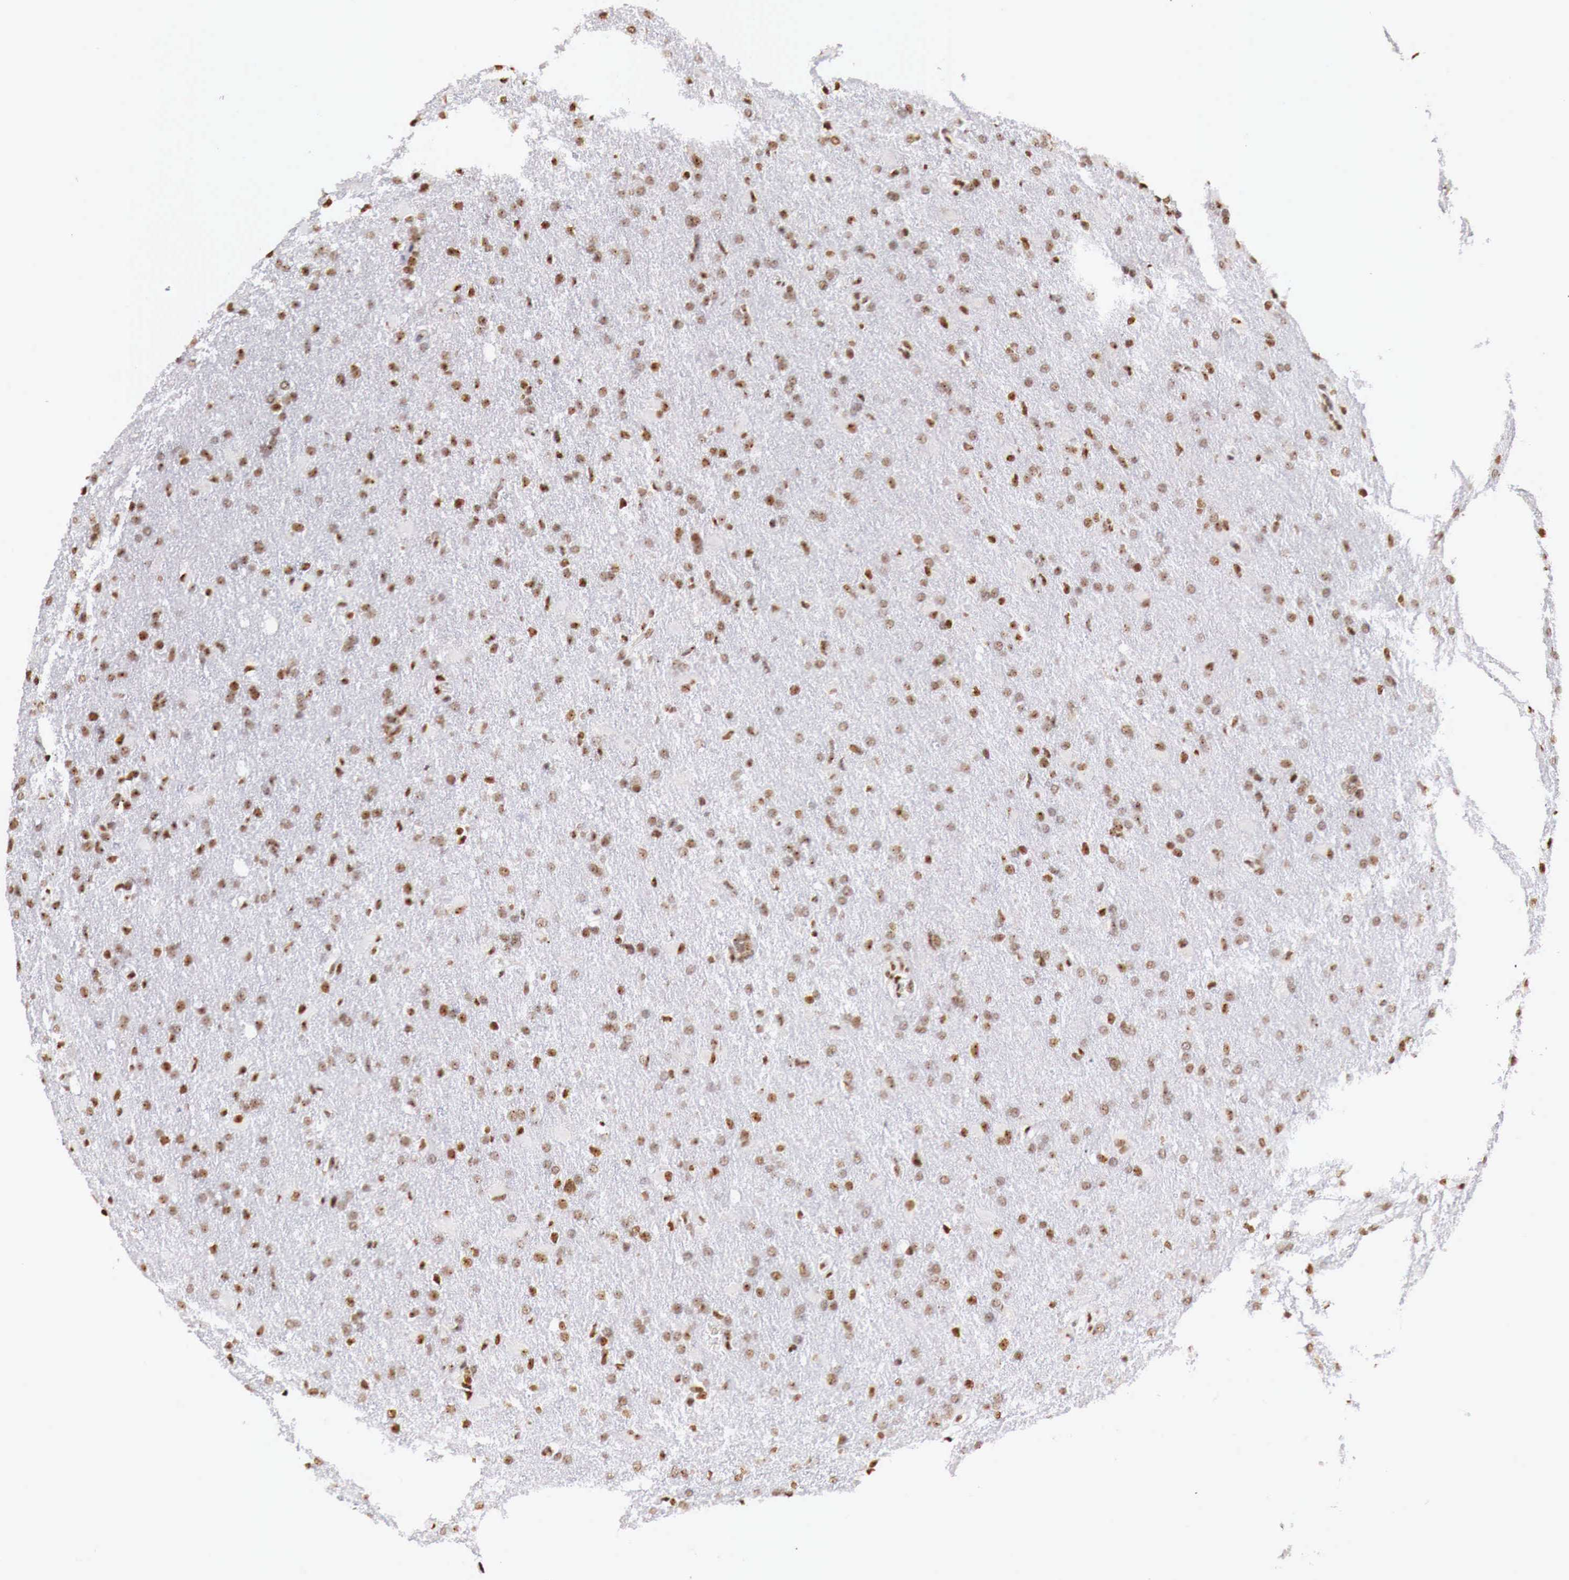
{"staining": {"intensity": "strong", "quantity": ">75%", "location": "nuclear"}, "tissue": "glioma", "cell_type": "Tumor cells", "image_type": "cancer", "snomed": [{"axis": "morphology", "description": "Glioma, malignant, High grade"}, {"axis": "topography", "description": "Brain"}], "caption": "Approximately >75% of tumor cells in glioma reveal strong nuclear protein positivity as visualized by brown immunohistochemical staining.", "gene": "DKC1", "patient": {"sex": "male", "age": 68}}